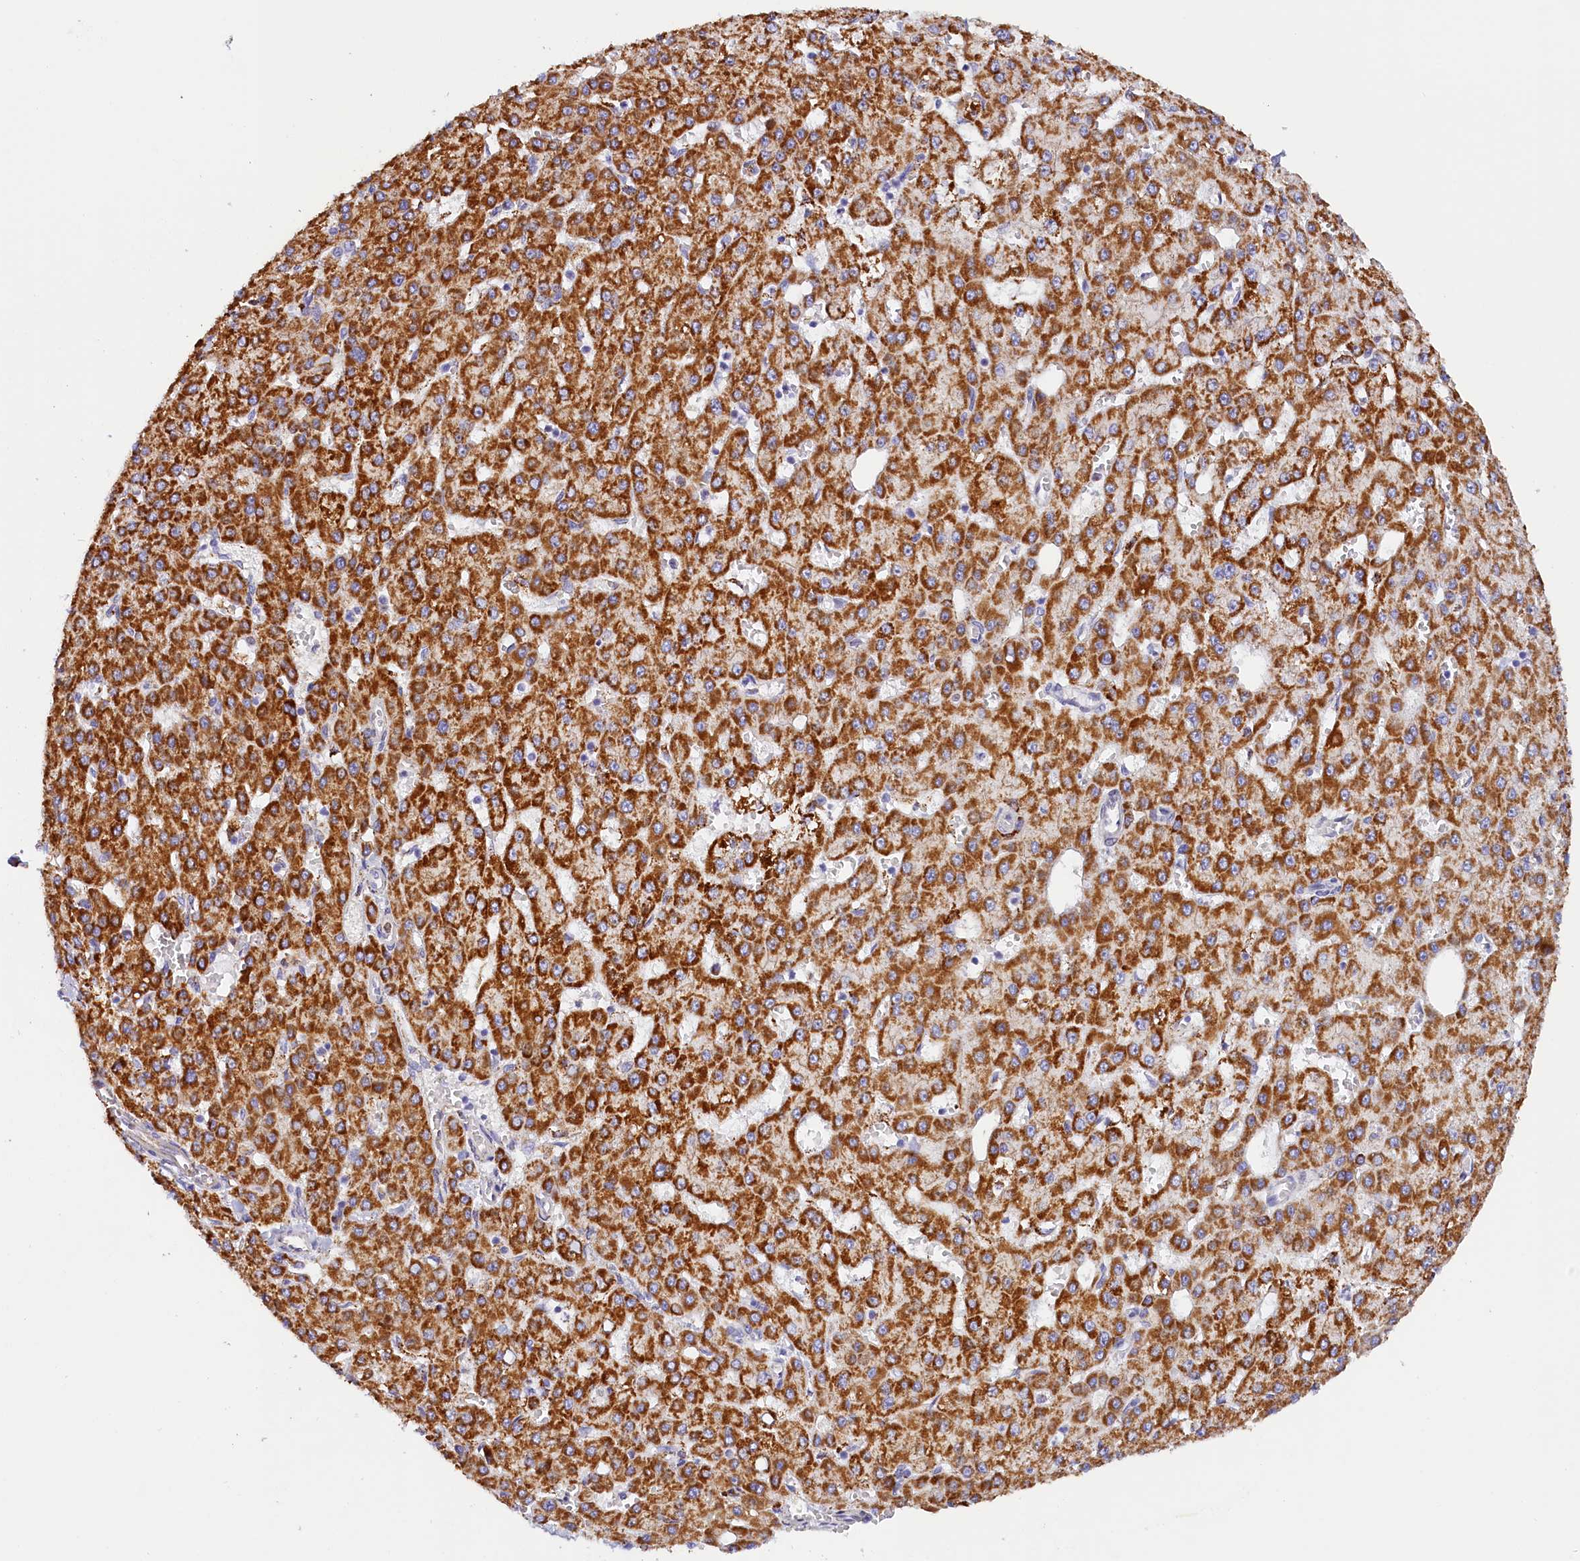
{"staining": {"intensity": "strong", "quantity": ">75%", "location": "cytoplasmic/membranous"}, "tissue": "liver cancer", "cell_type": "Tumor cells", "image_type": "cancer", "snomed": [{"axis": "morphology", "description": "Carcinoma, Hepatocellular, NOS"}, {"axis": "topography", "description": "Liver"}], "caption": "This photomicrograph displays immunohistochemistry (IHC) staining of liver cancer, with high strong cytoplasmic/membranous expression in about >75% of tumor cells.", "gene": "AKTIP", "patient": {"sex": "male", "age": 47}}